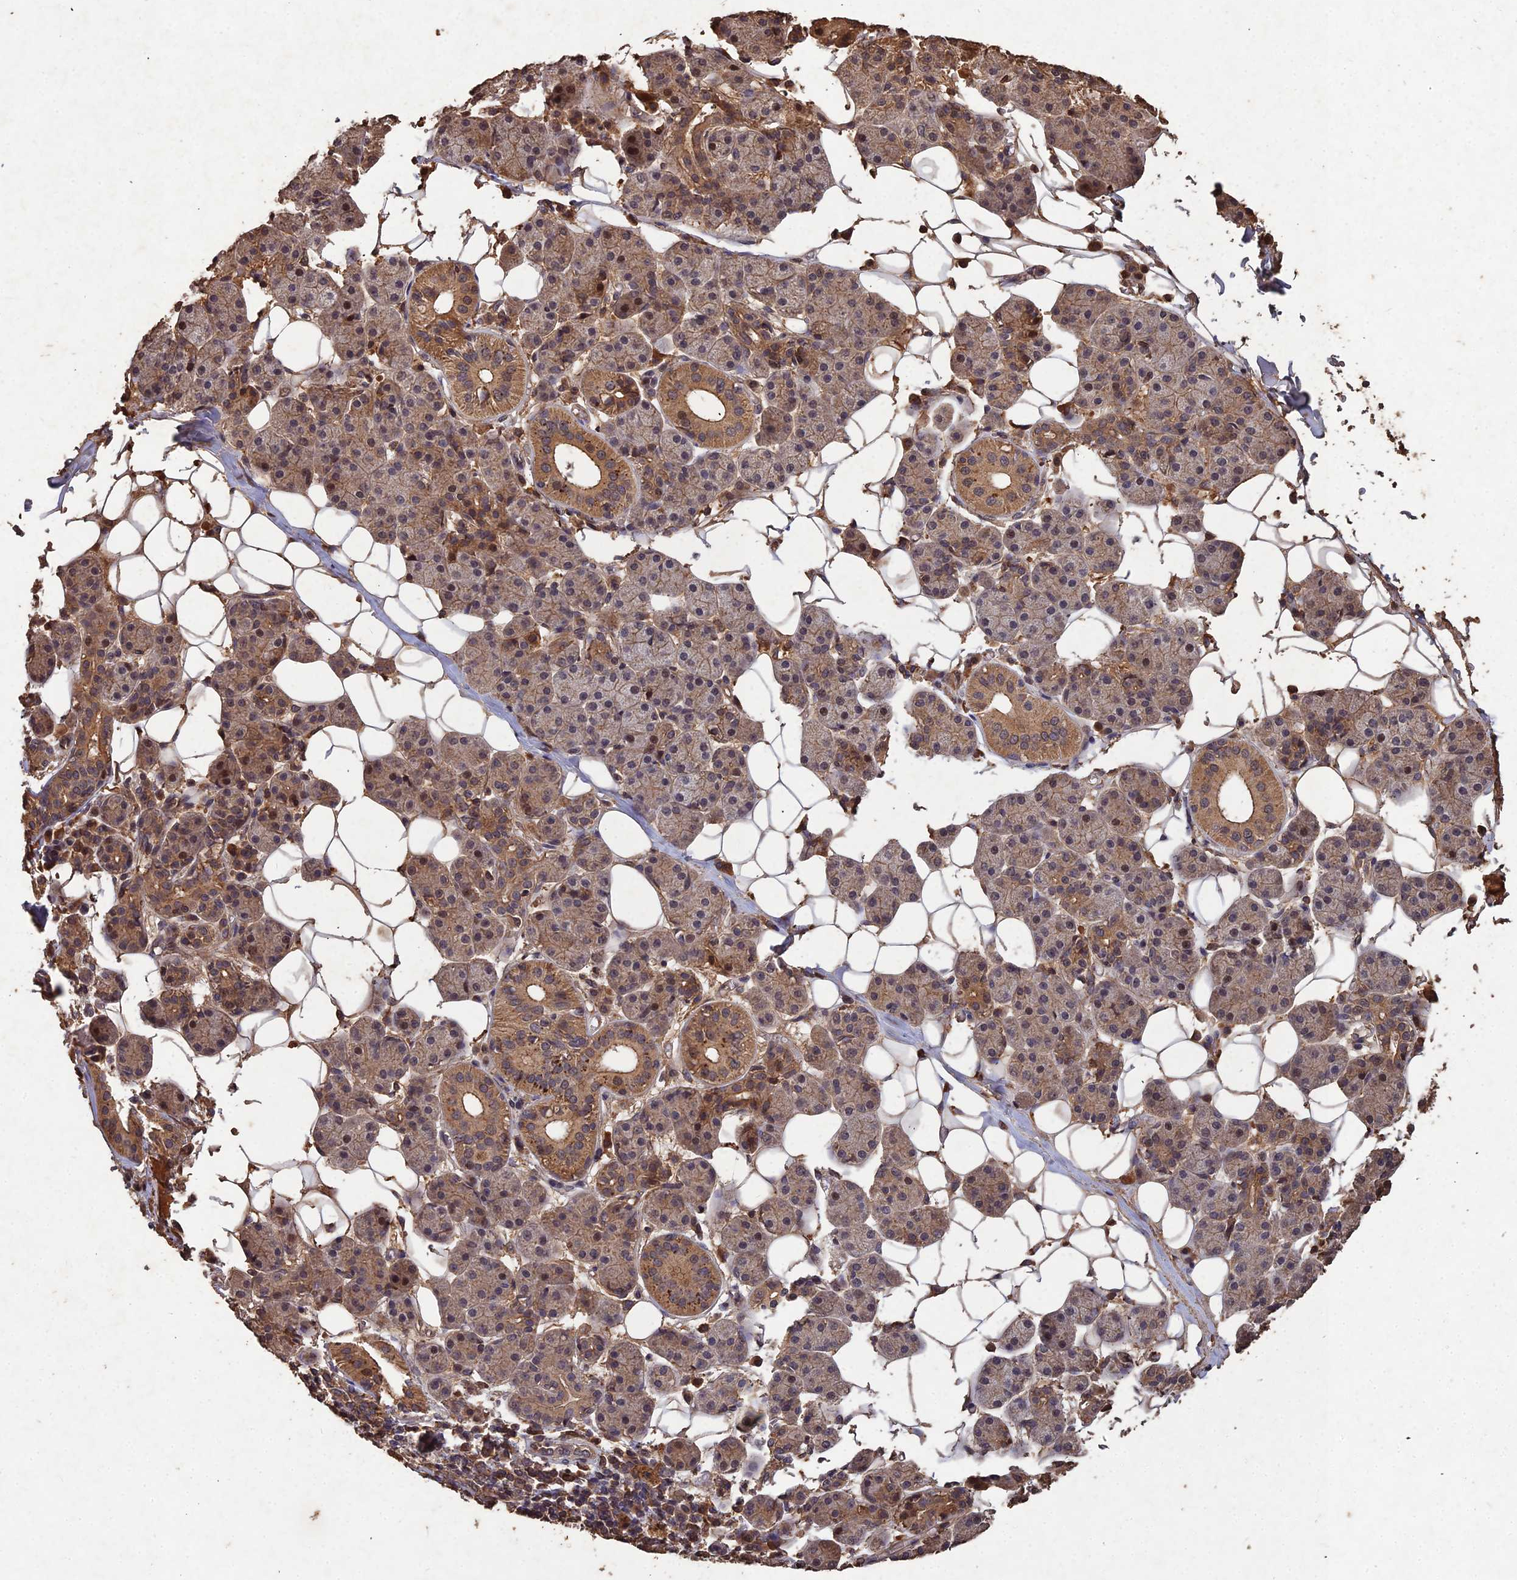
{"staining": {"intensity": "moderate", "quantity": ">75%", "location": "cytoplasmic/membranous,nuclear"}, "tissue": "salivary gland", "cell_type": "Glandular cells", "image_type": "normal", "snomed": [{"axis": "morphology", "description": "Normal tissue, NOS"}, {"axis": "topography", "description": "Salivary gland"}], "caption": "High-magnification brightfield microscopy of normal salivary gland stained with DAB (3,3'-diaminobenzidine) (brown) and counterstained with hematoxylin (blue). glandular cells exhibit moderate cytoplasmic/membranous,nuclear positivity is appreciated in approximately>75% of cells.", "gene": "SYMPK", "patient": {"sex": "female", "age": 33}}